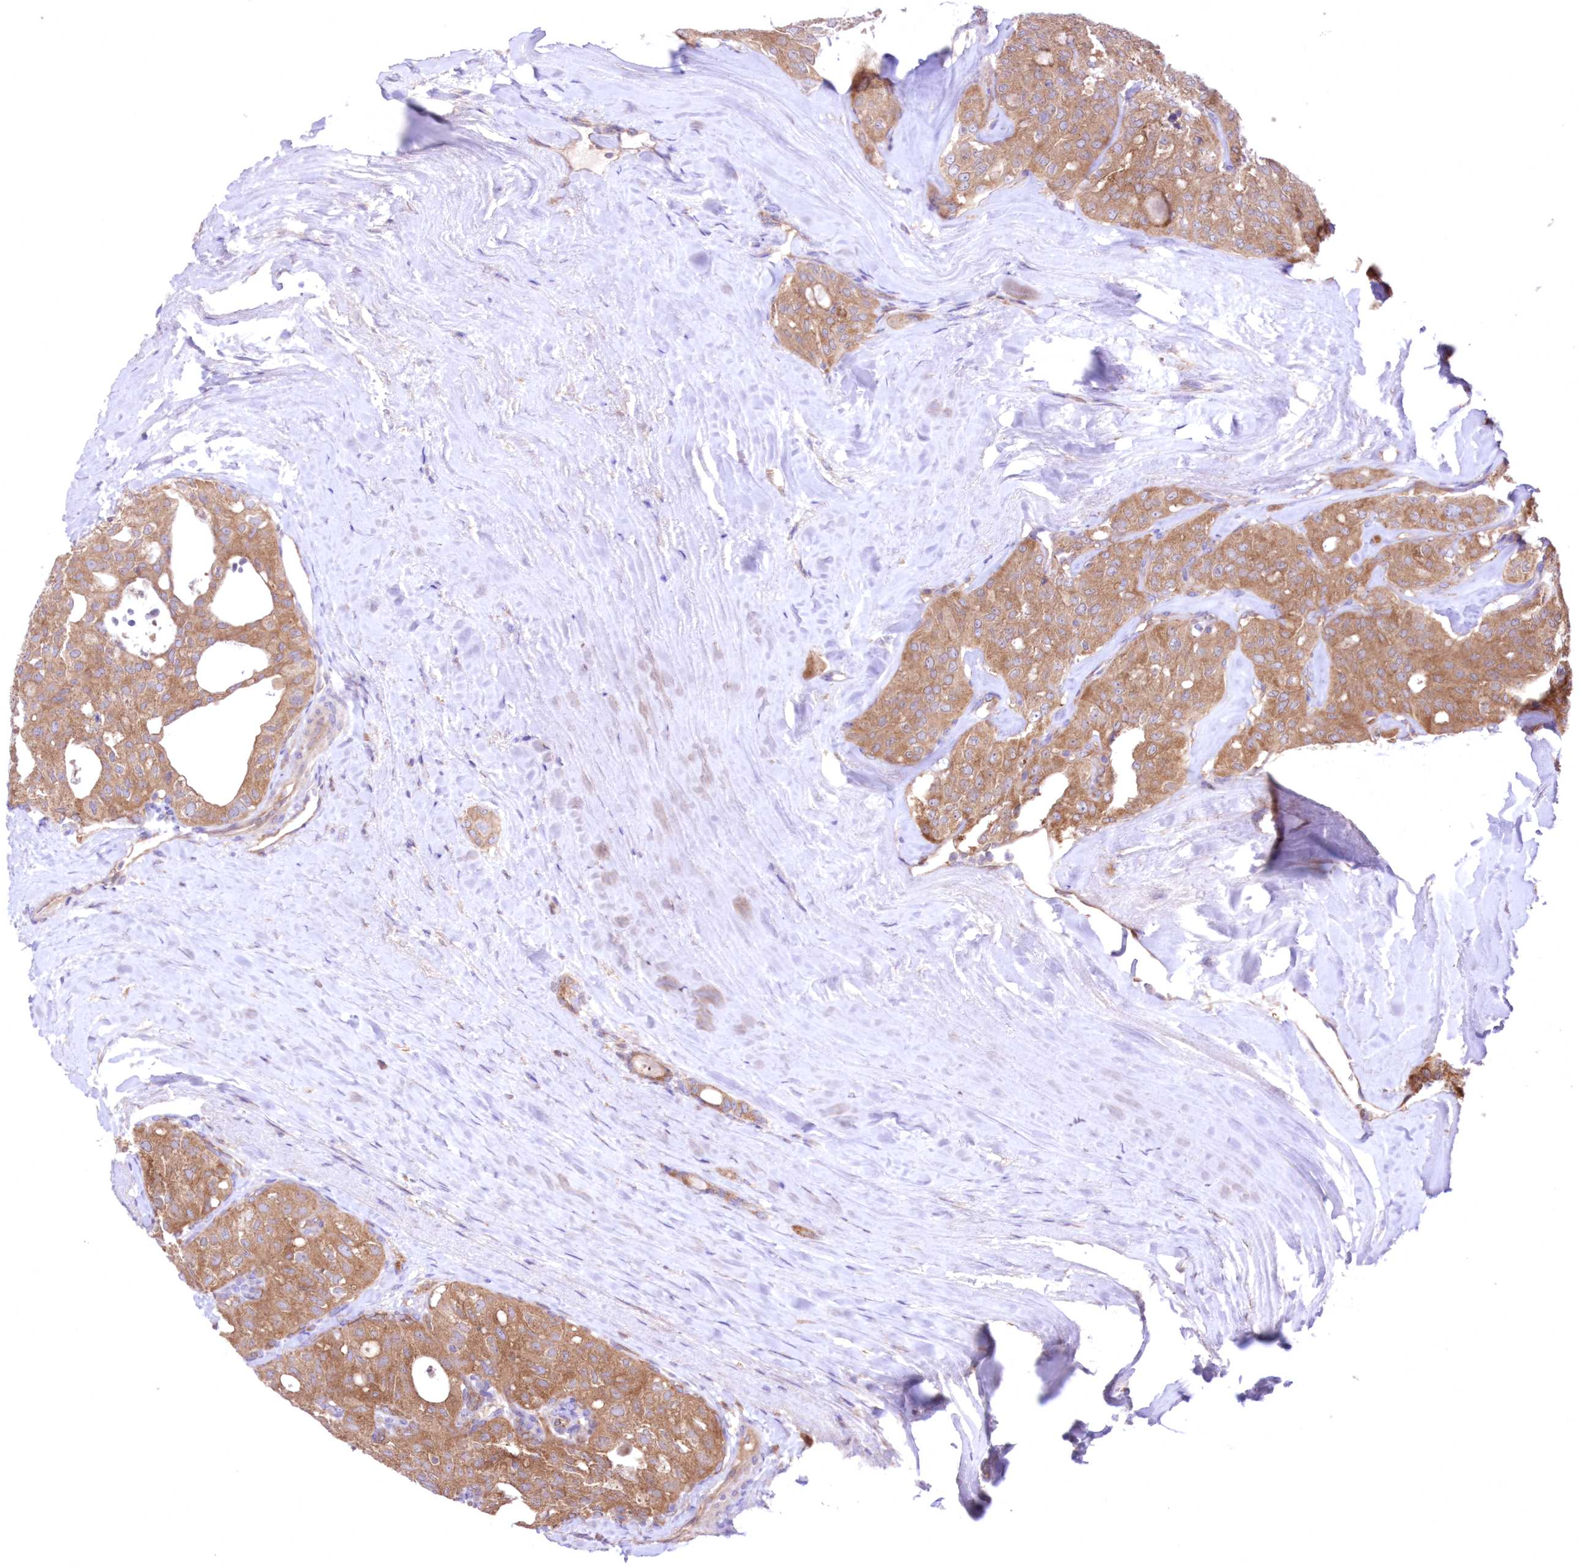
{"staining": {"intensity": "moderate", "quantity": ">75%", "location": "cytoplasmic/membranous"}, "tissue": "thyroid cancer", "cell_type": "Tumor cells", "image_type": "cancer", "snomed": [{"axis": "morphology", "description": "Follicular adenoma carcinoma, NOS"}, {"axis": "topography", "description": "Thyroid gland"}], "caption": "Immunohistochemical staining of human follicular adenoma carcinoma (thyroid) demonstrates medium levels of moderate cytoplasmic/membranous protein expression in about >75% of tumor cells.", "gene": "FCHO2", "patient": {"sex": "male", "age": 75}}